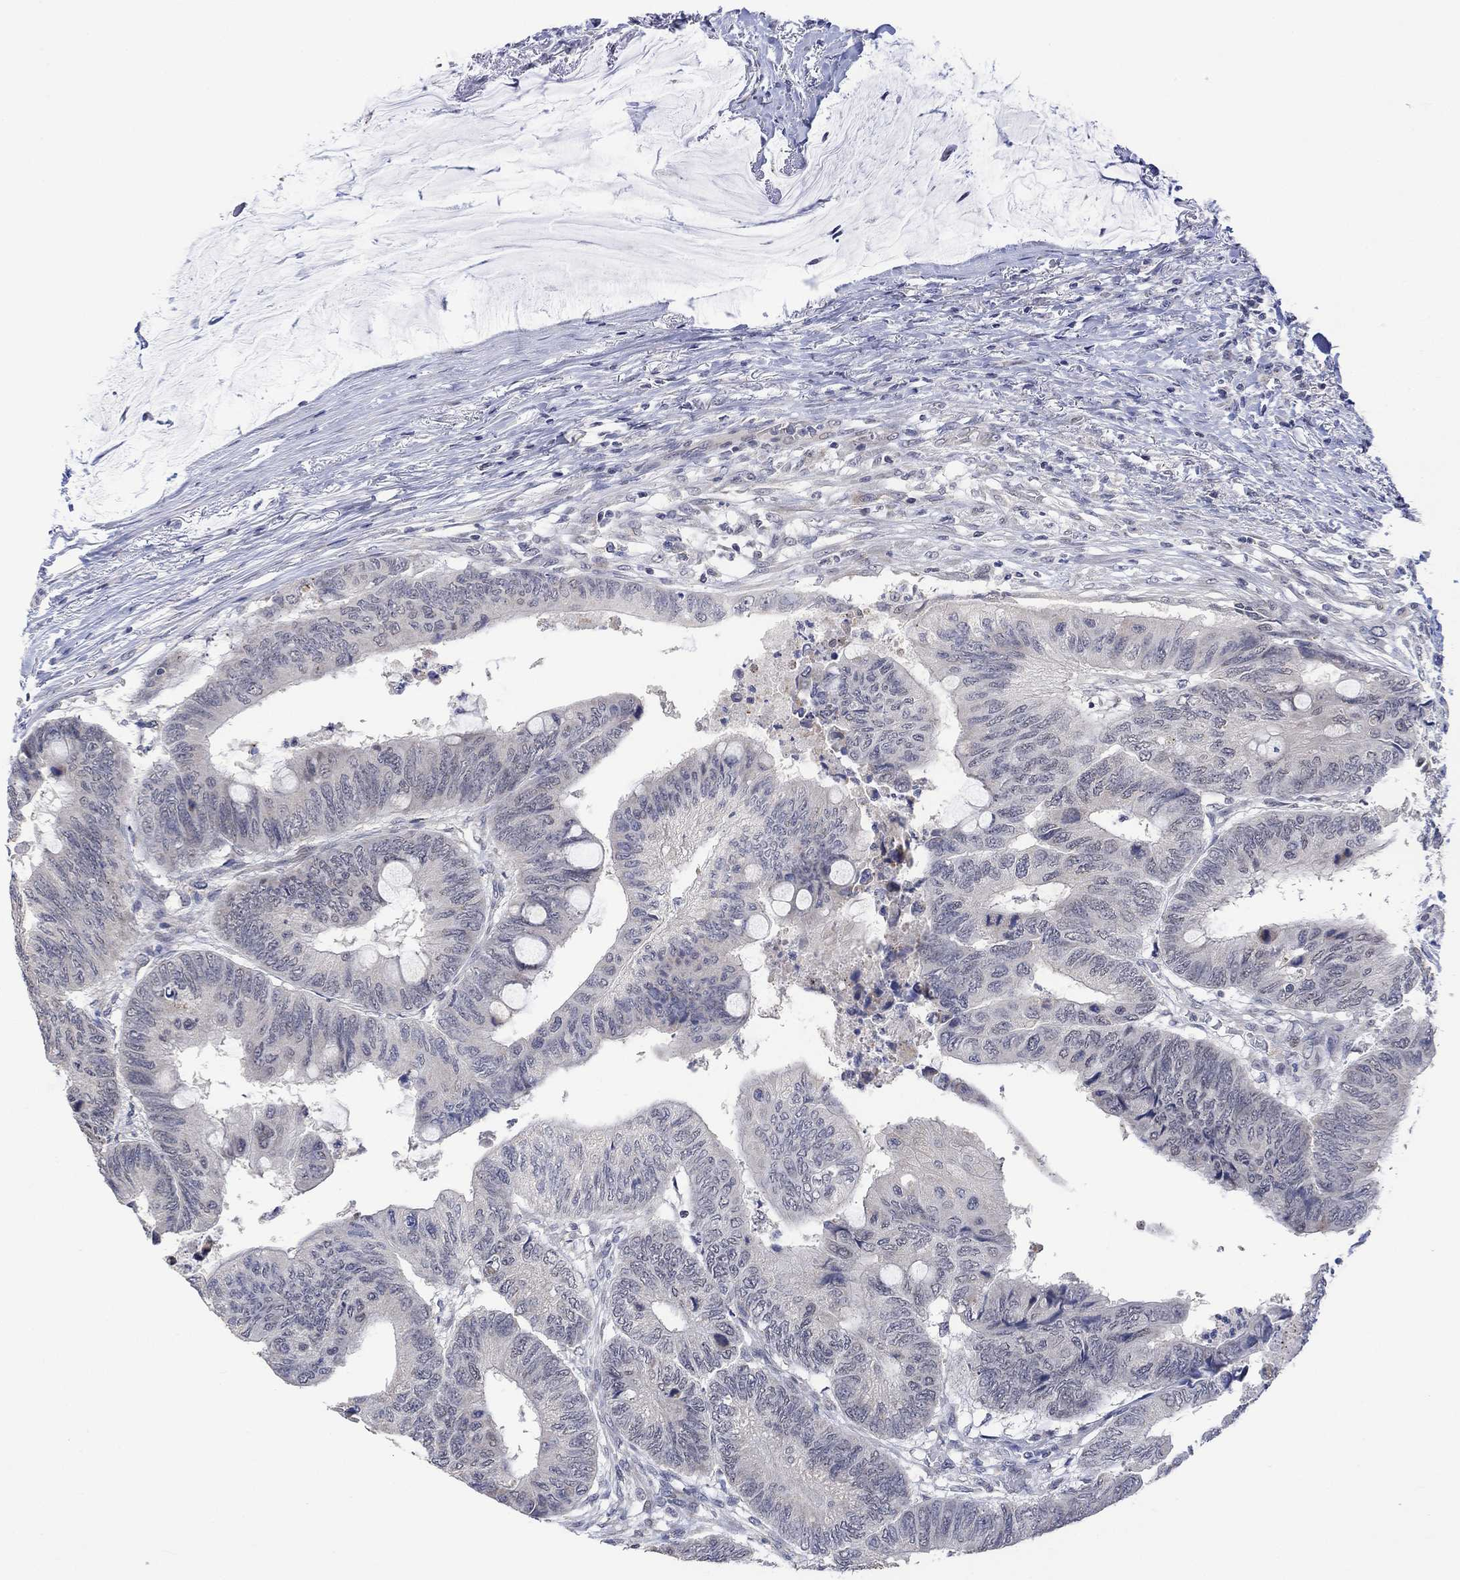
{"staining": {"intensity": "negative", "quantity": "none", "location": "none"}, "tissue": "colorectal cancer", "cell_type": "Tumor cells", "image_type": "cancer", "snomed": [{"axis": "morphology", "description": "Normal tissue, NOS"}, {"axis": "morphology", "description": "Adenocarcinoma, NOS"}, {"axis": "topography", "description": "Rectum"}, {"axis": "topography", "description": "Peripheral nerve tissue"}], "caption": "High magnification brightfield microscopy of adenocarcinoma (colorectal) stained with DAB (brown) and counterstained with hematoxylin (blue): tumor cells show no significant staining. (DAB immunohistochemistry (IHC), high magnification).", "gene": "SLC48A1", "patient": {"sex": "male", "age": 92}}